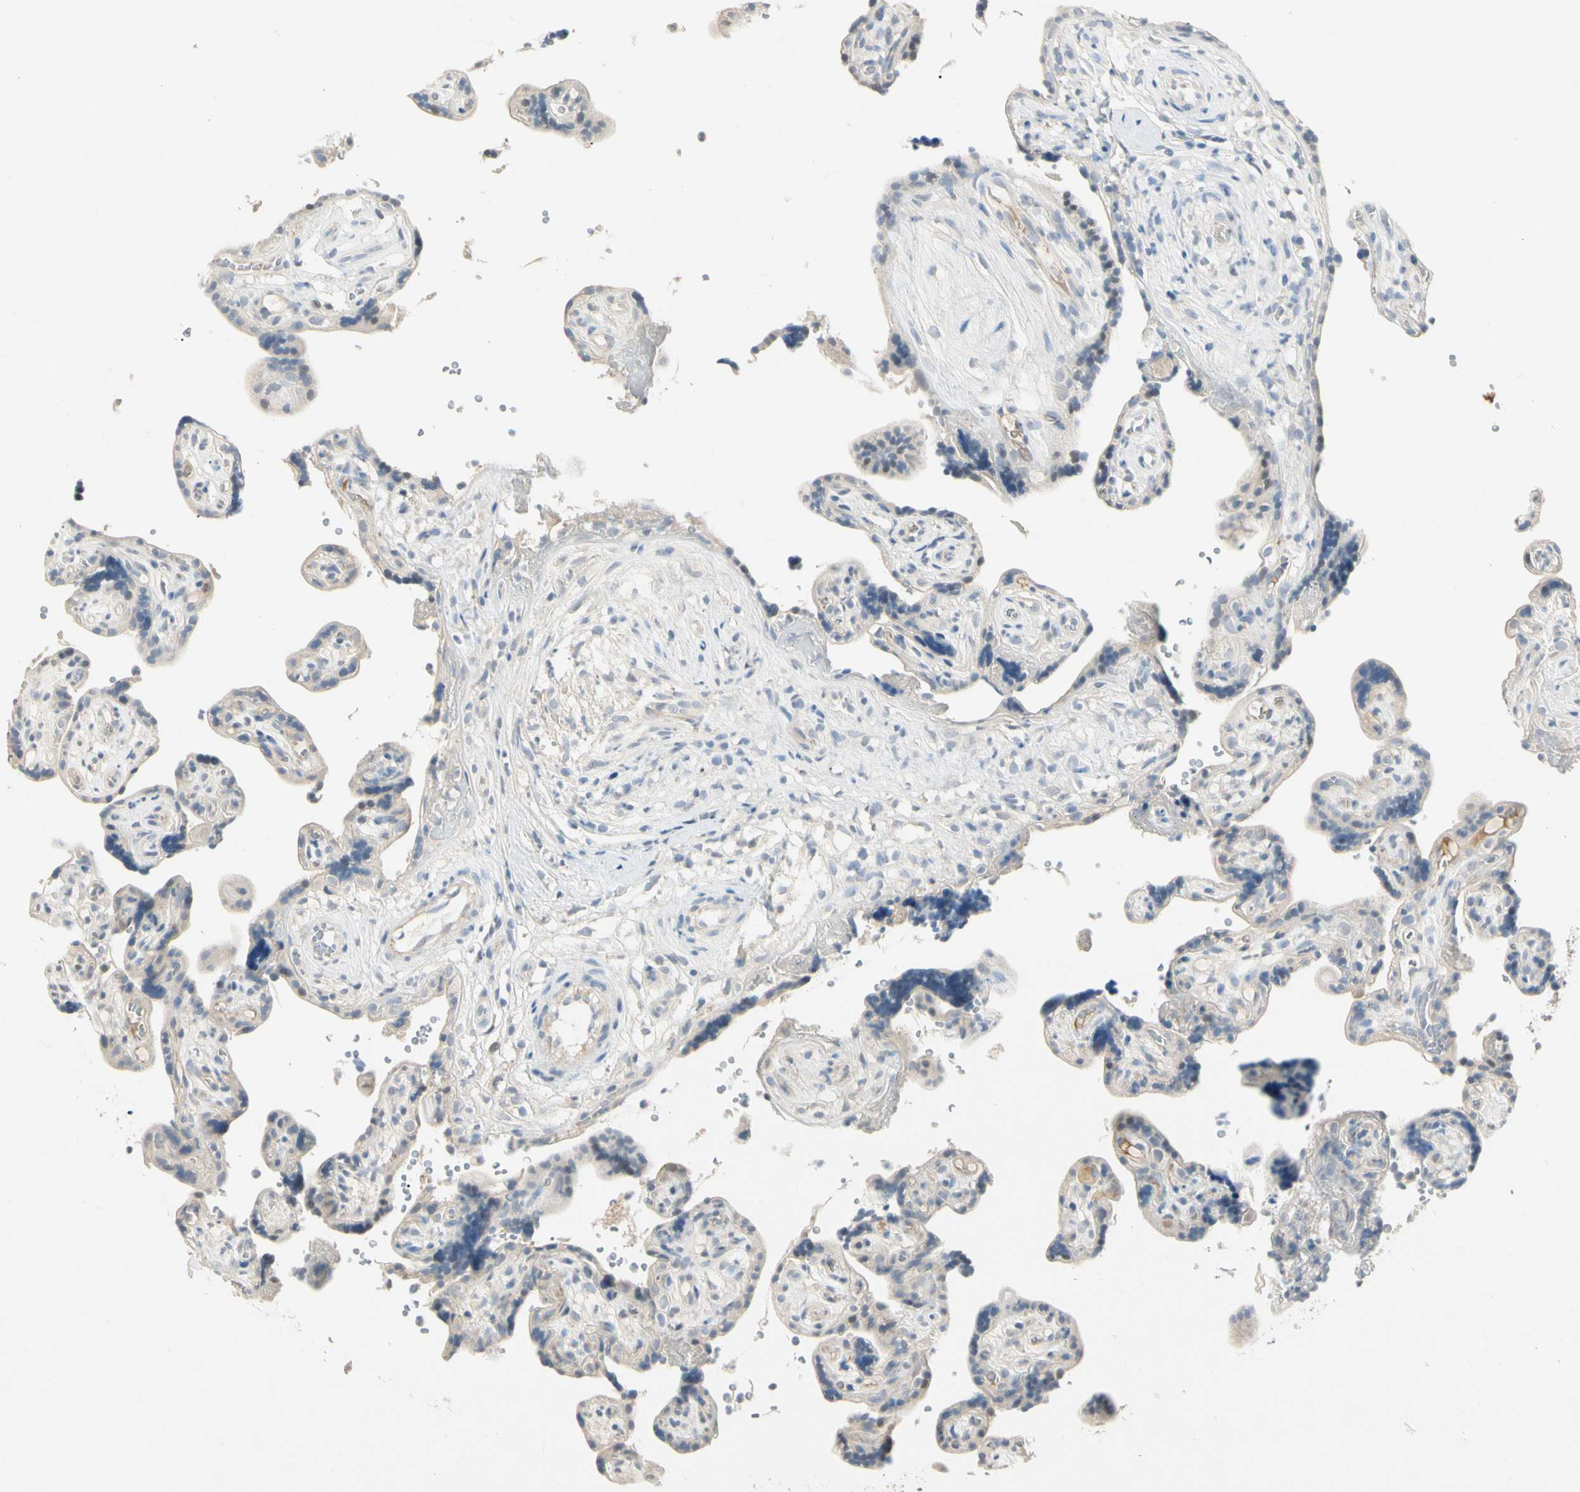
{"staining": {"intensity": "weak", "quantity": ">75%", "location": "cytoplasmic/membranous"}, "tissue": "placenta", "cell_type": "Trophoblastic cells", "image_type": "normal", "snomed": [{"axis": "morphology", "description": "Normal tissue, NOS"}, {"axis": "topography", "description": "Placenta"}], "caption": "A brown stain shows weak cytoplasmic/membranous positivity of a protein in trophoblastic cells of normal placenta. The staining is performed using DAB (3,3'-diaminobenzidine) brown chromogen to label protein expression. The nuclei are counter-stained blue using hematoxylin.", "gene": "PRSS21", "patient": {"sex": "female", "age": 30}}